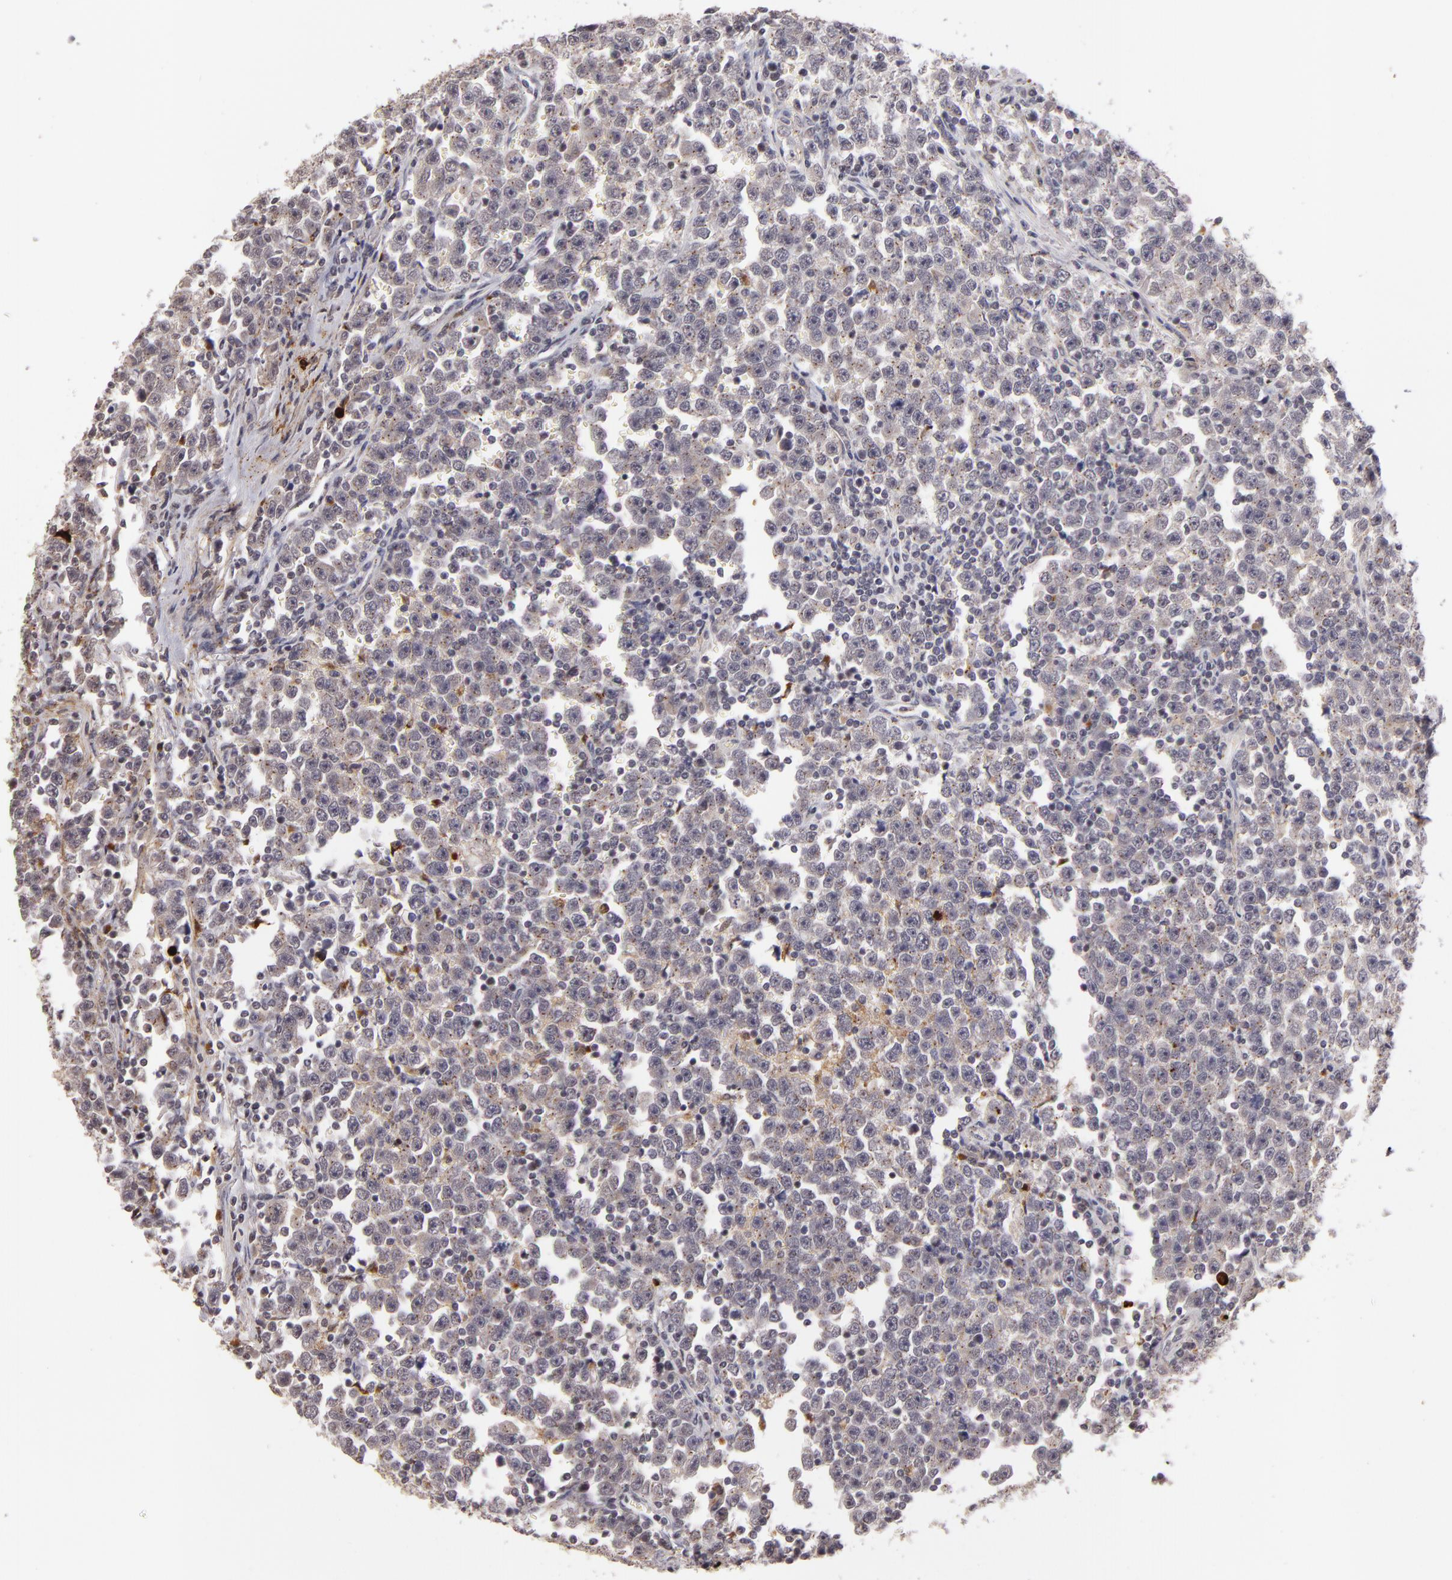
{"staining": {"intensity": "weak", "quantity": "<25%", "location": "cytoplasmic/membranous"}, "tissue": "testis cancer", "cell_type": "Tumor cells", "image_type": "cancer", "snomed": [{"axis": "morphology", "description": "Seminoma, NOS"}, {"axis": "topography", "description": "Testis"}], "caption": "Protein analysis of testis seminoma reveals no significant staining in tumor cells.", "gene": "RXRG", "patient": {"sex": "male", "age": 43}}